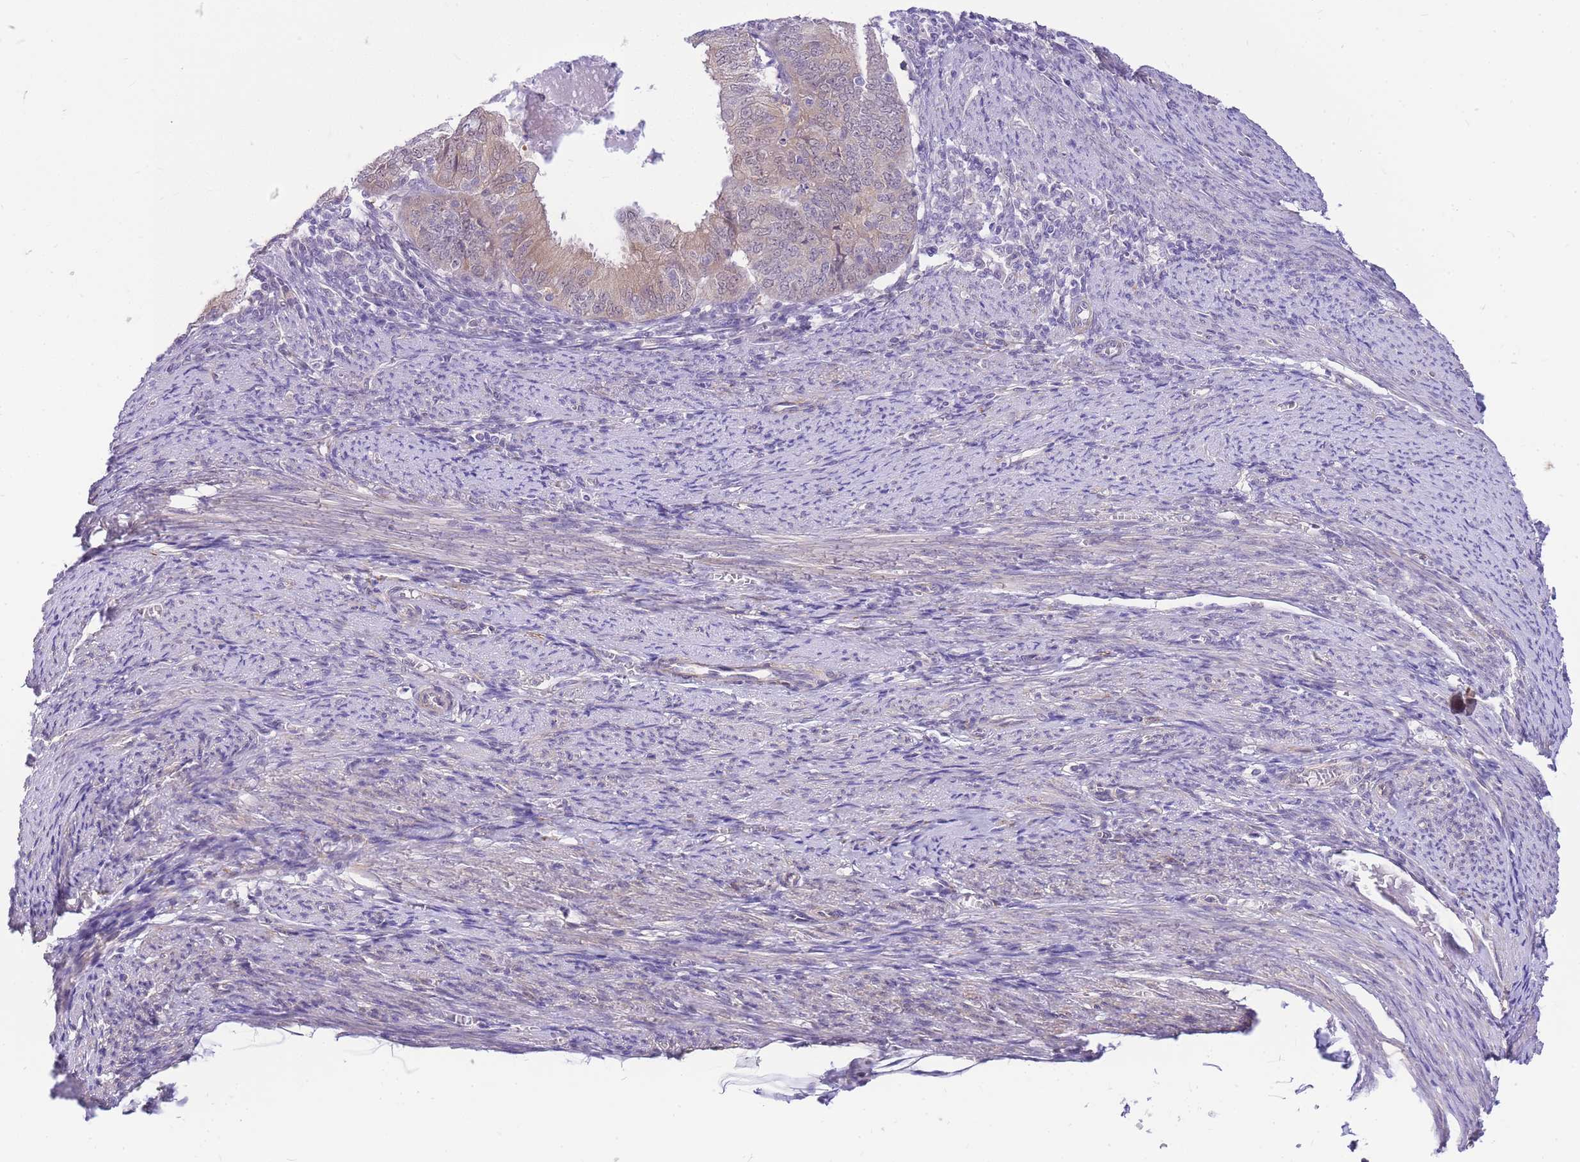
{"staining": {"intensity": "weak", "quantity": "<25%", "location": "cytoplasmic/membranous"}, "tissue": "endometrial cancer", "cell_type": "Tumor cells", "image_type": "cancer", "snomed": [{"axis": "morphology", "description": "Adenocarcinoma, NOS"}, {"axis": "topography", "description": "Endometrium"}], "caption": "High power microscopy histopathology image of an IHC photomicrograph of endometrial adenocarcinoma, revealing no significant staining in tumor cells. (Brightfield microscopy of DAB (3,3'-diaminobenzidine) immunohistochemistry (IHC) at high magnification).", "gene": "S100PBP", "patient": {"sex": "female", "age": 57}}